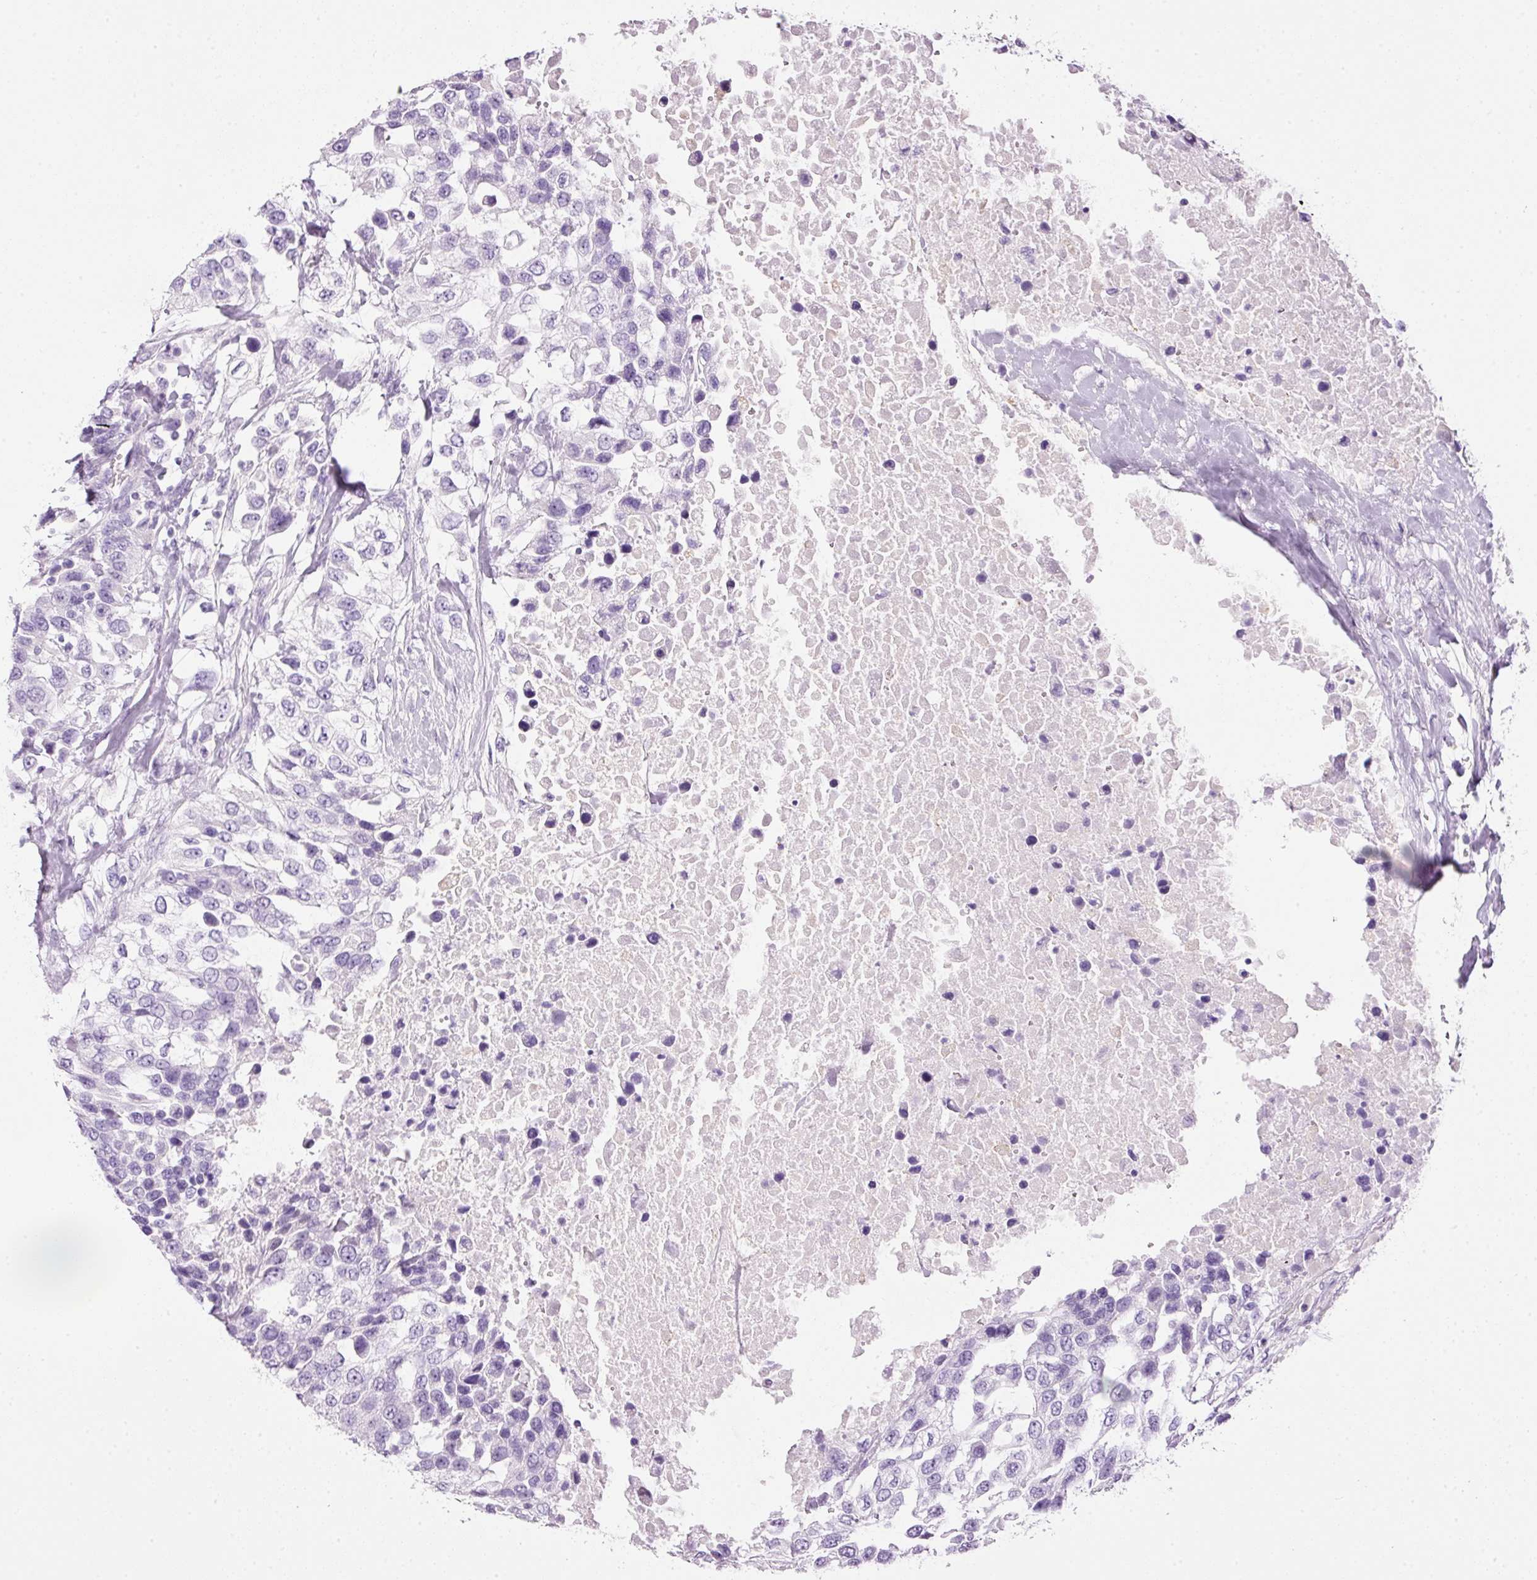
{"staining": {"intensity": "negative", "quantity": "none", "location": "none"}, "tissue": "urothelial cancer", "cell_type": "Tumor cells", "image_type": "cancer", "snomed": [{"axis": "morphology", "description": "Urothelial carcinoma, High grade"}, {"axis": "topography", "description": "Urinary bladder"}], "caption": "Immunohistochemistry (IHC) photomicrograph of human urothelial cancer stained for a protein (brown), which shows no staining in tumor cells.", "gene": "BSND", "patient": {"sex": "female", "age": 80}}